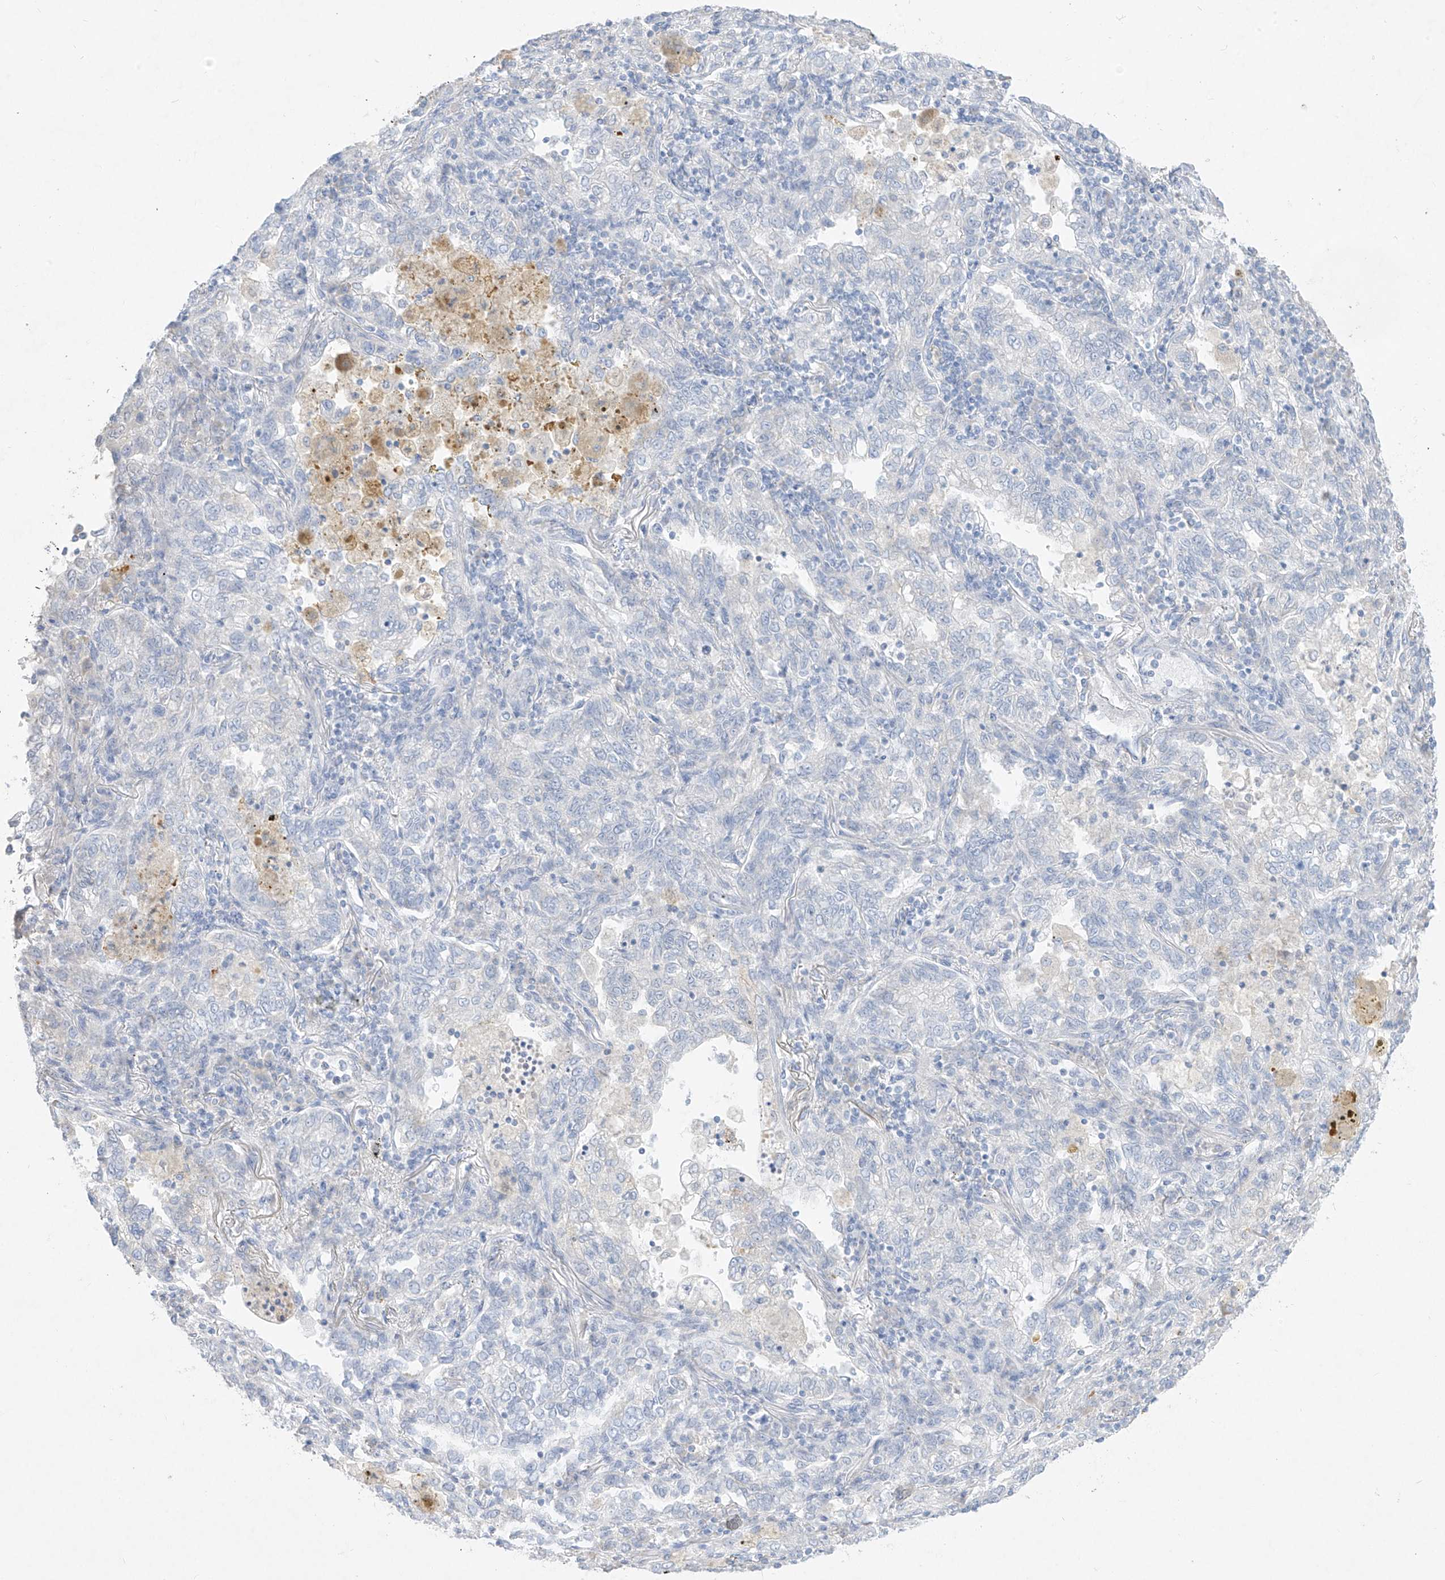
{"staining": {"intensity": "negative", "quantity": "none", "location": "none"}, "tissue": "lung cancer", "cell_type": "Tumor cells", "image_type": "cancer", "snomed": [{"axis": "morphology", "description": "Adenocarcinoma, NOS"}, {"axis": "topography", "description": "Lung"}], "caption": "Lung cancer was stained to show a protein in brown. There is no significant staining in tumor cells.", "gene": "TGM4", "patient": {"sex": "male", "age": 49}}